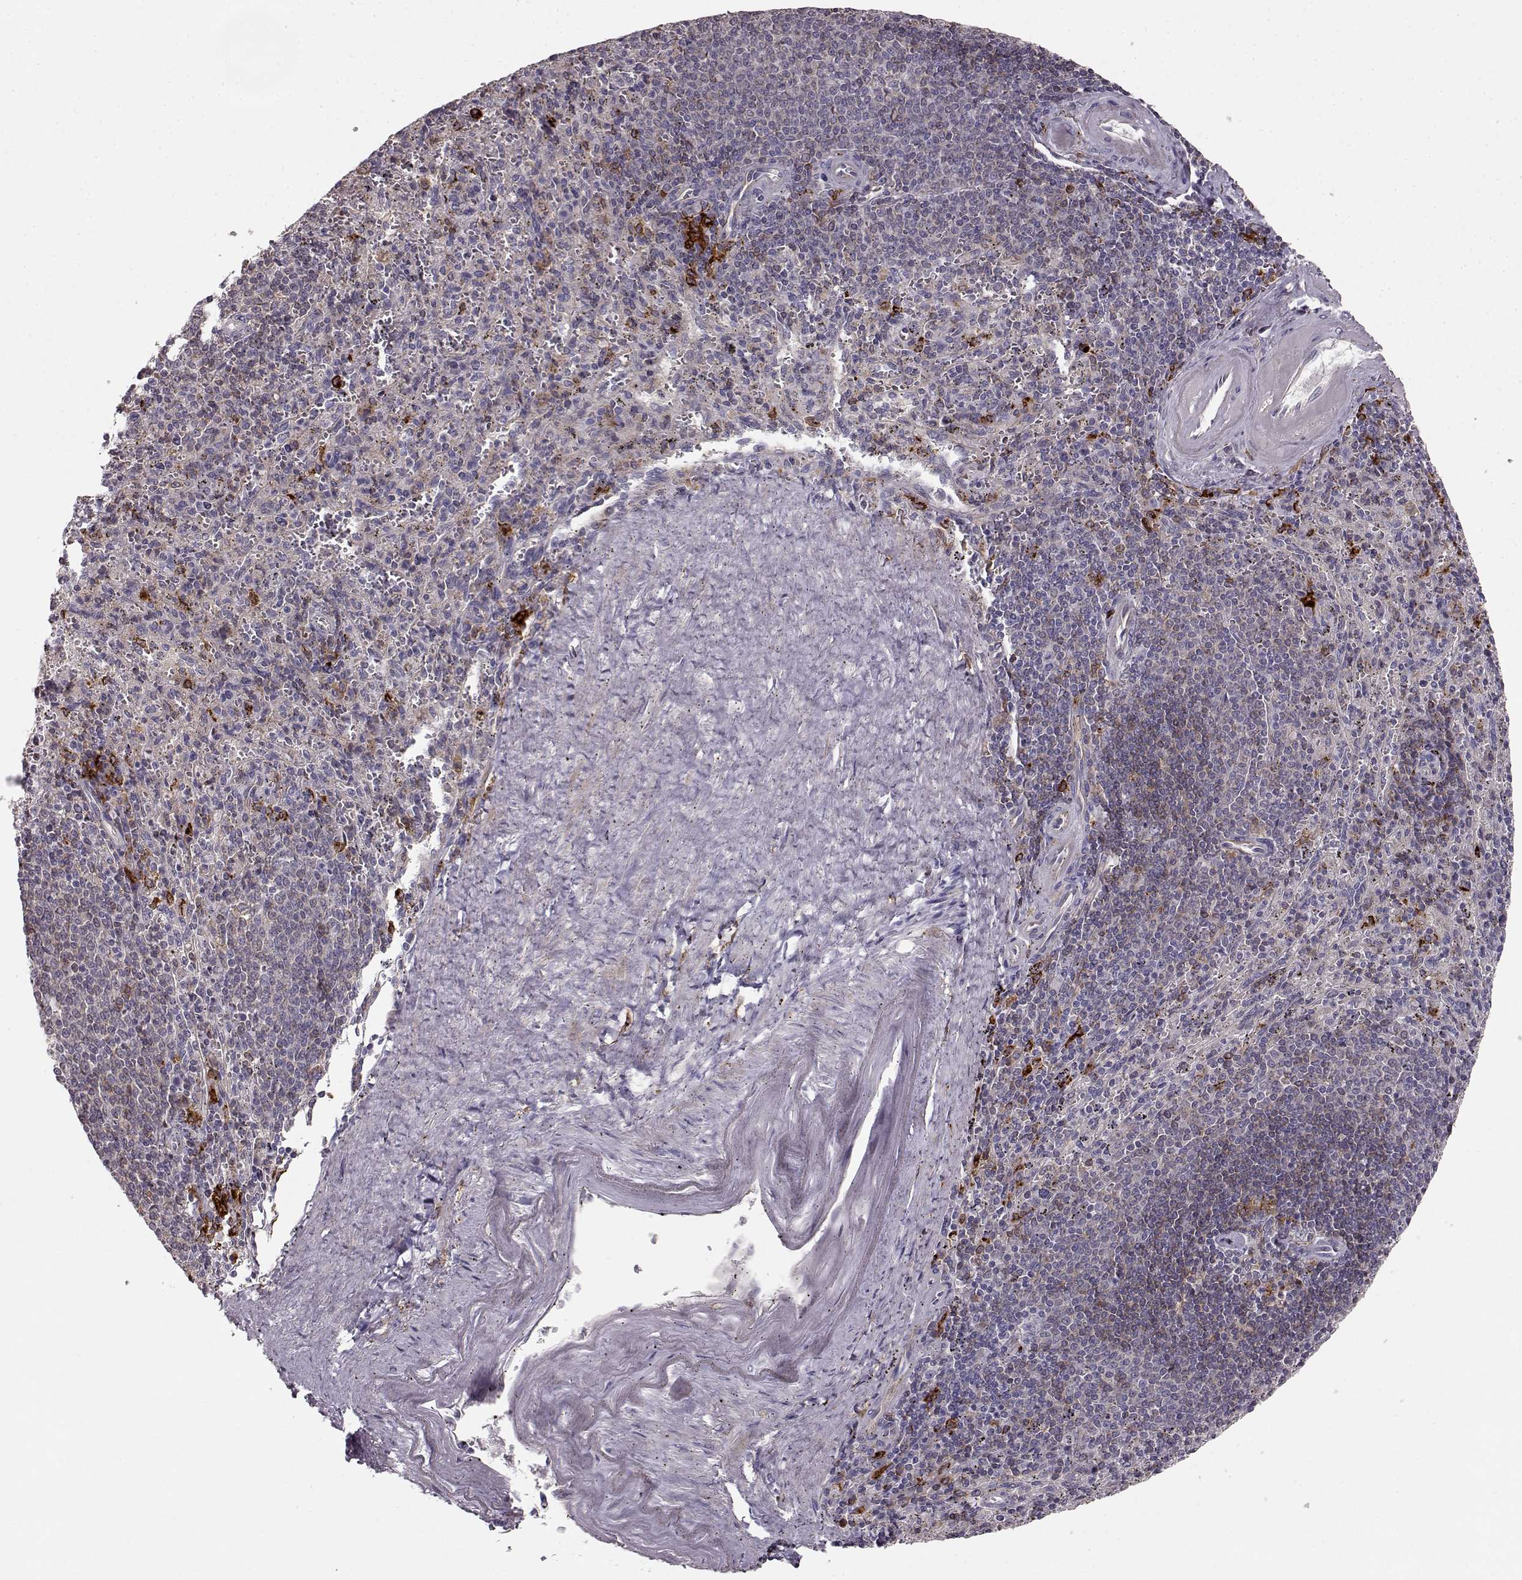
{"staining": {"intensity": "strong", "quantity": "<25%", "location": "cytoplasmic/membranous"}, "tissue": "spleen", "cell_type": "Cells in red pulp", "image_type": "normal", "snomed": [{"axis": "morphology", "description": "Normal tissue, NOS"}, {"axis": "topography", "description": "Spleen"}], "caption": "Immunohistochemistry (IHC) of benign spleen exhibits medium levels of strong cytoplasmic/membranous staining in approximately <25% of cells in red pulp.", "gene": "CCNF", "patient": {"sex": "male", "age": 57}}